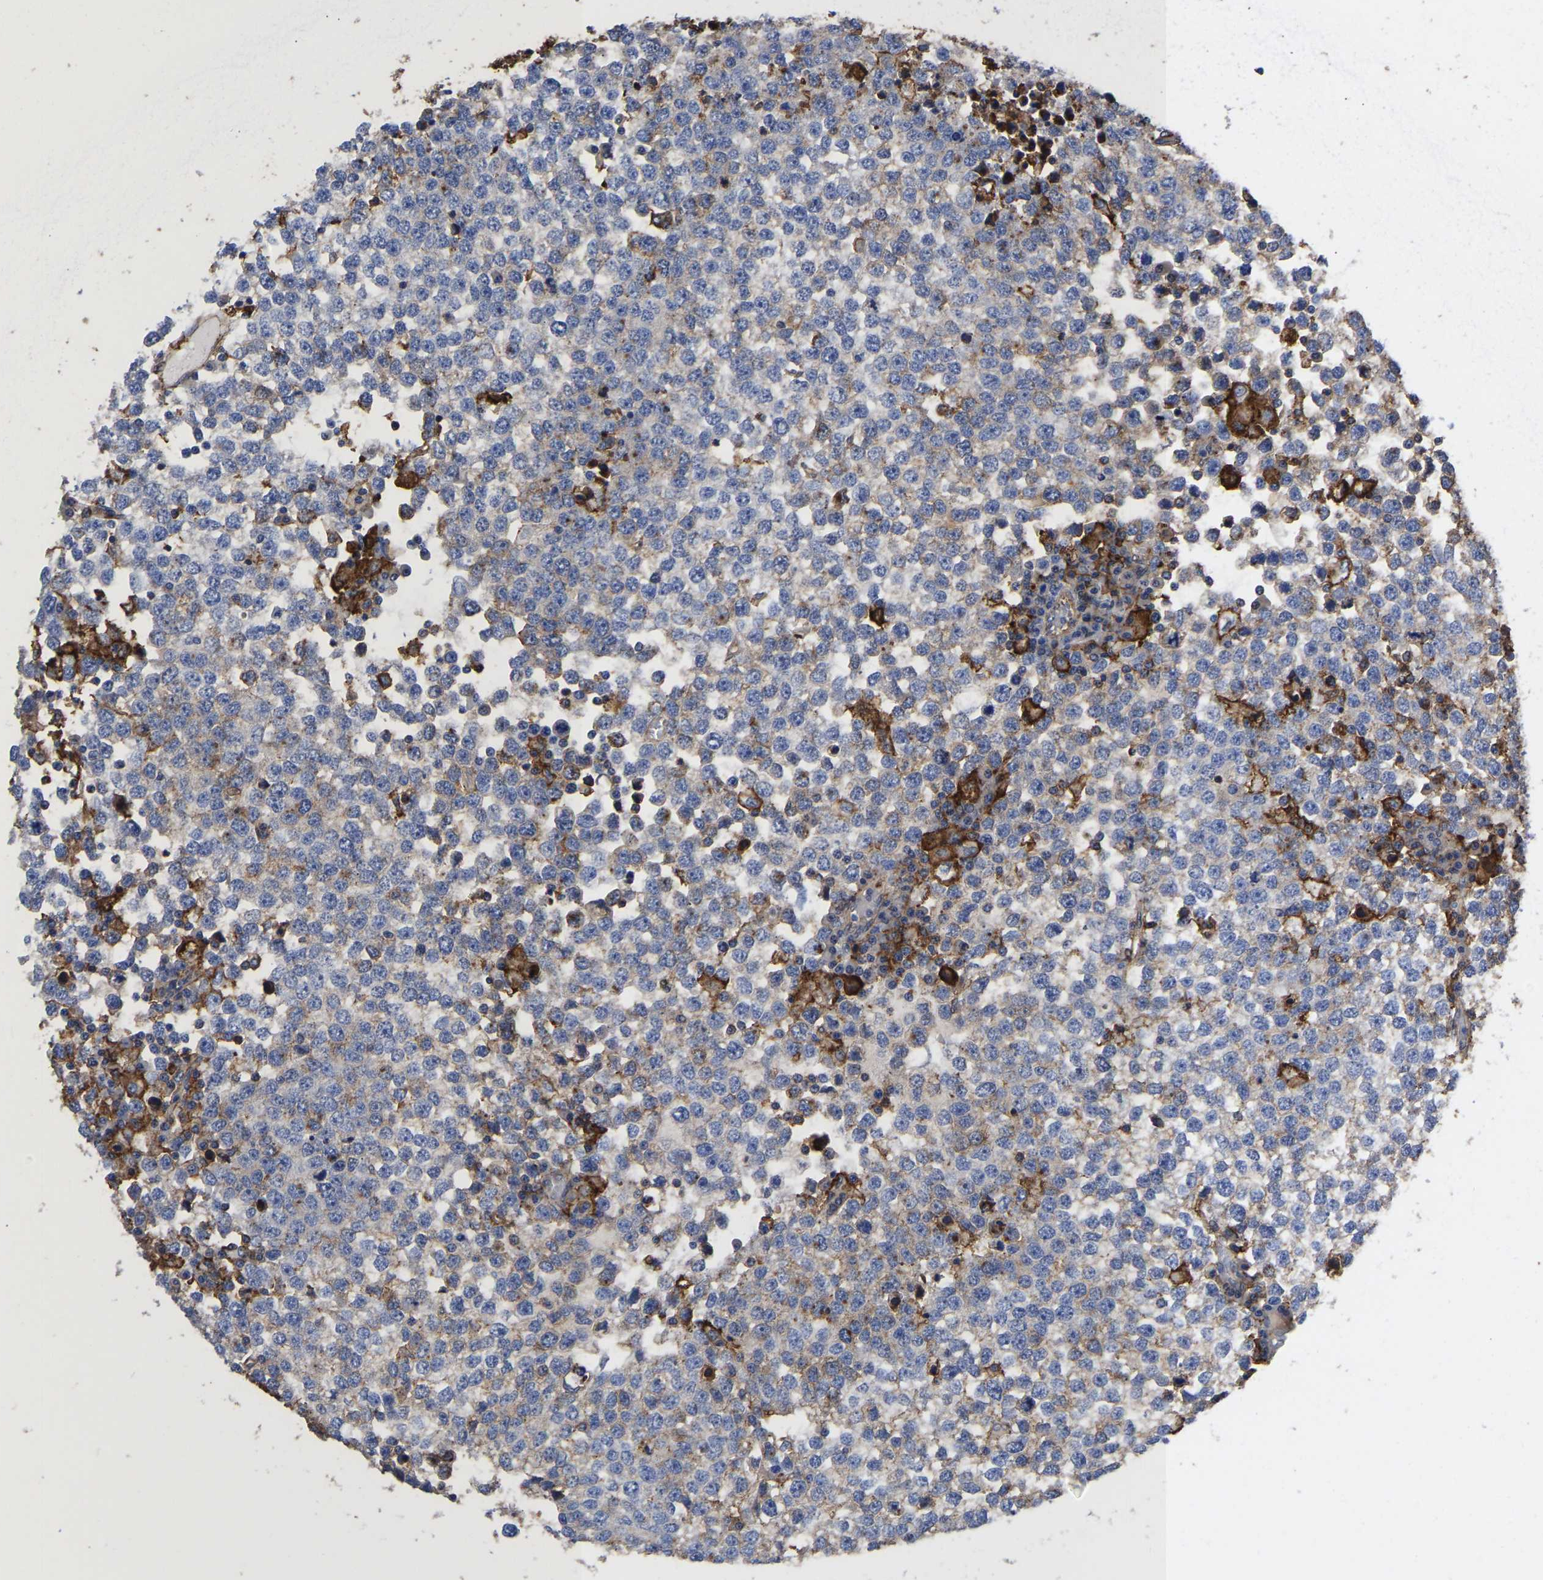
{"staining": {"intensity": "negative", "quantity": "none", "location": "none"}, "tissue": "testis cancer", "cell_type": "Tumor cells", "image_type": "cancer", "snomed": [{"axis": "morphology", "description": "Seminoma, NOS"}, {"axis": "topography", "description": "Testis"}], "caption": "Tumor cells are negative for brown protein staining in seminoma (testis).", "gene": "LIF", "patient": {"sex": "male", "age": 65}}